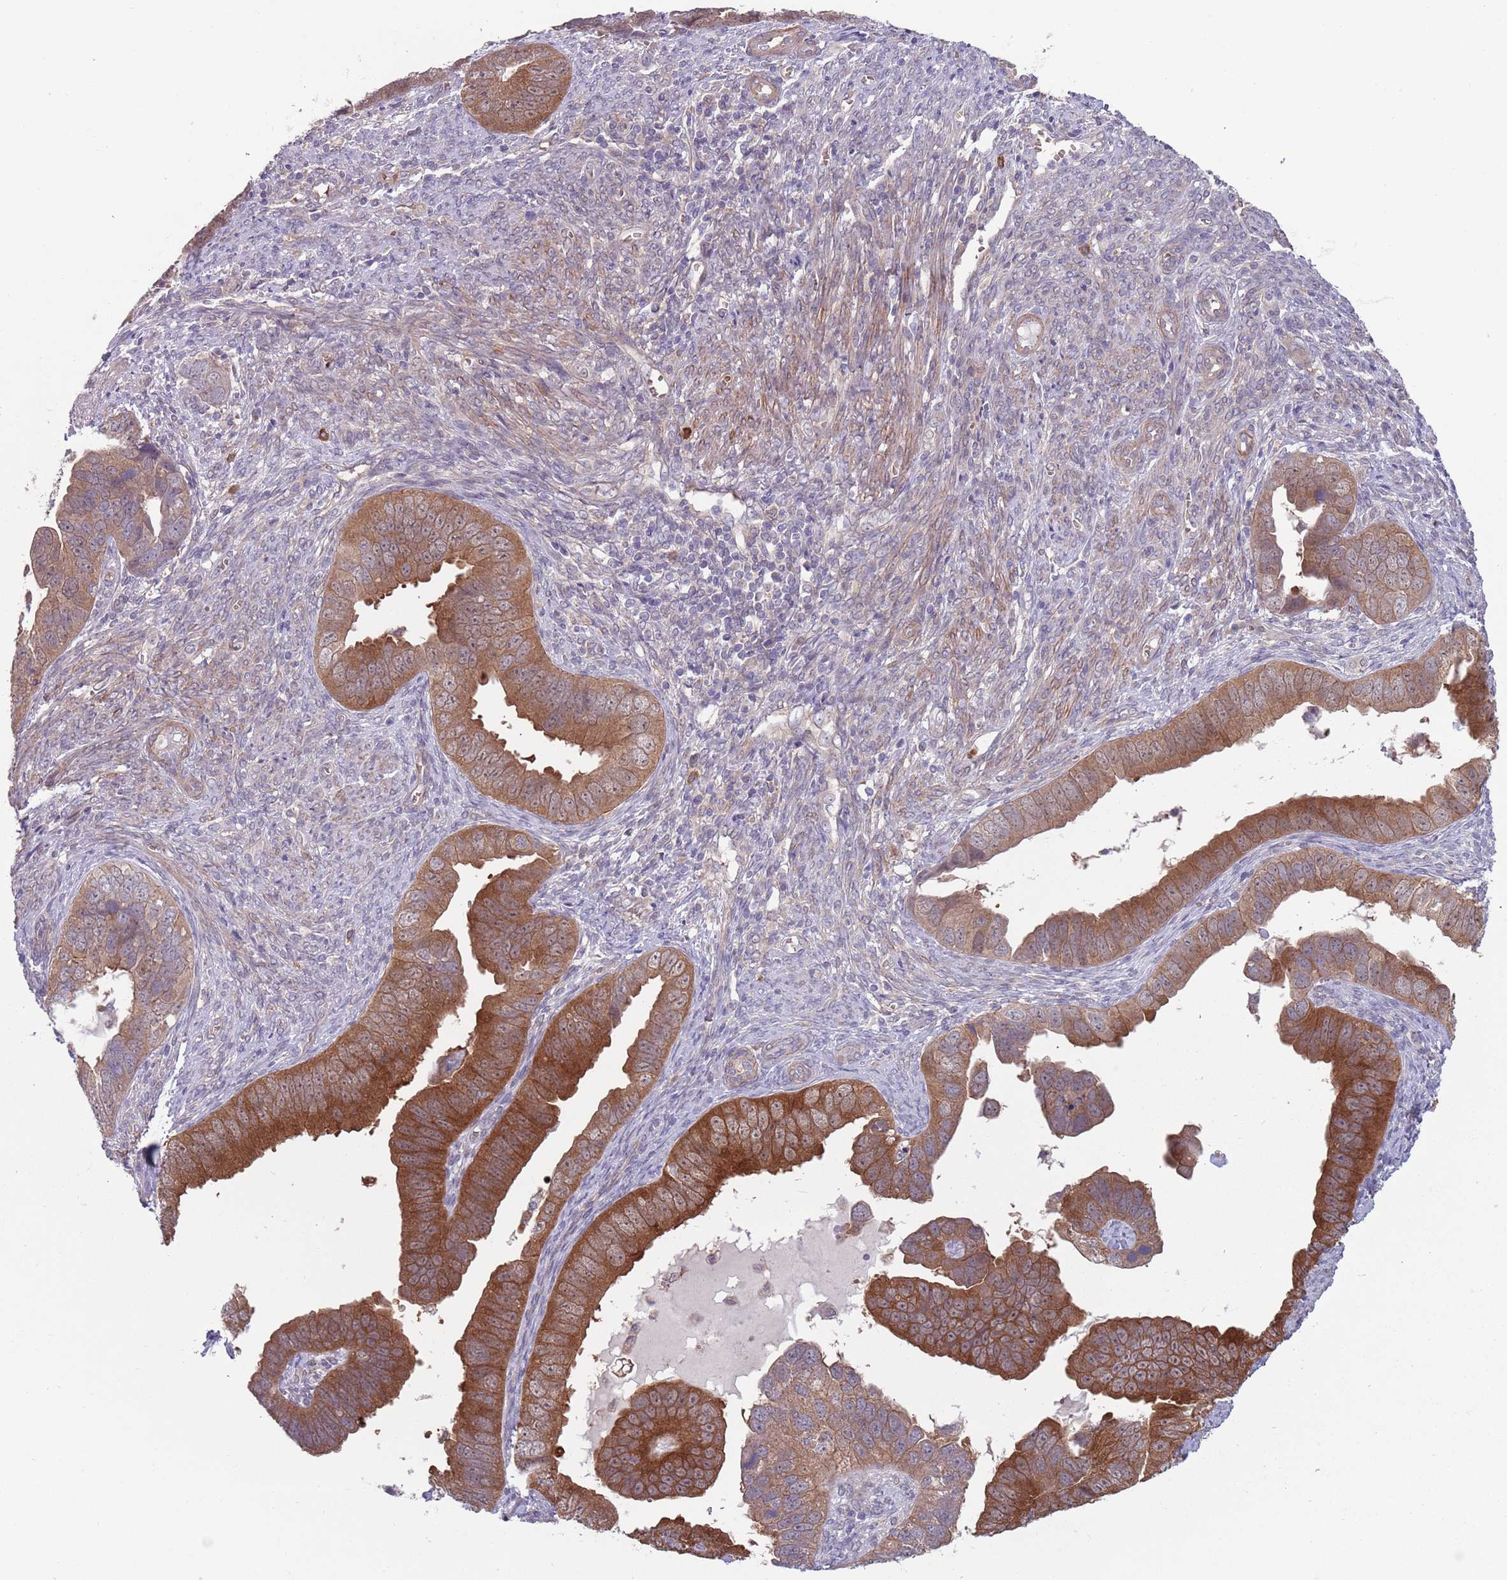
{"staining": {"intensity": "strong", "quantity": "25%-75%", "location": "cytoplasmic/membranous,nuclear"}, "tissue": "endometrial cancer", "cell_type": "Tumor cells", "image_type": "cancer", "snomed": [{"axis": "morphology", "description": "Adenocarcinoma, NOS"}, {"axis": "topography", "description": "Endometrium"}], "caption": "Endometrial adenocarcinoma stained for a protein (brown) shows strong cytoplasmic/membranous and nuclear positive expression in about 25%-75% of tumor cells.", "gene": "CLNS1A", "patient": {"sex": "female", "age": 75}}